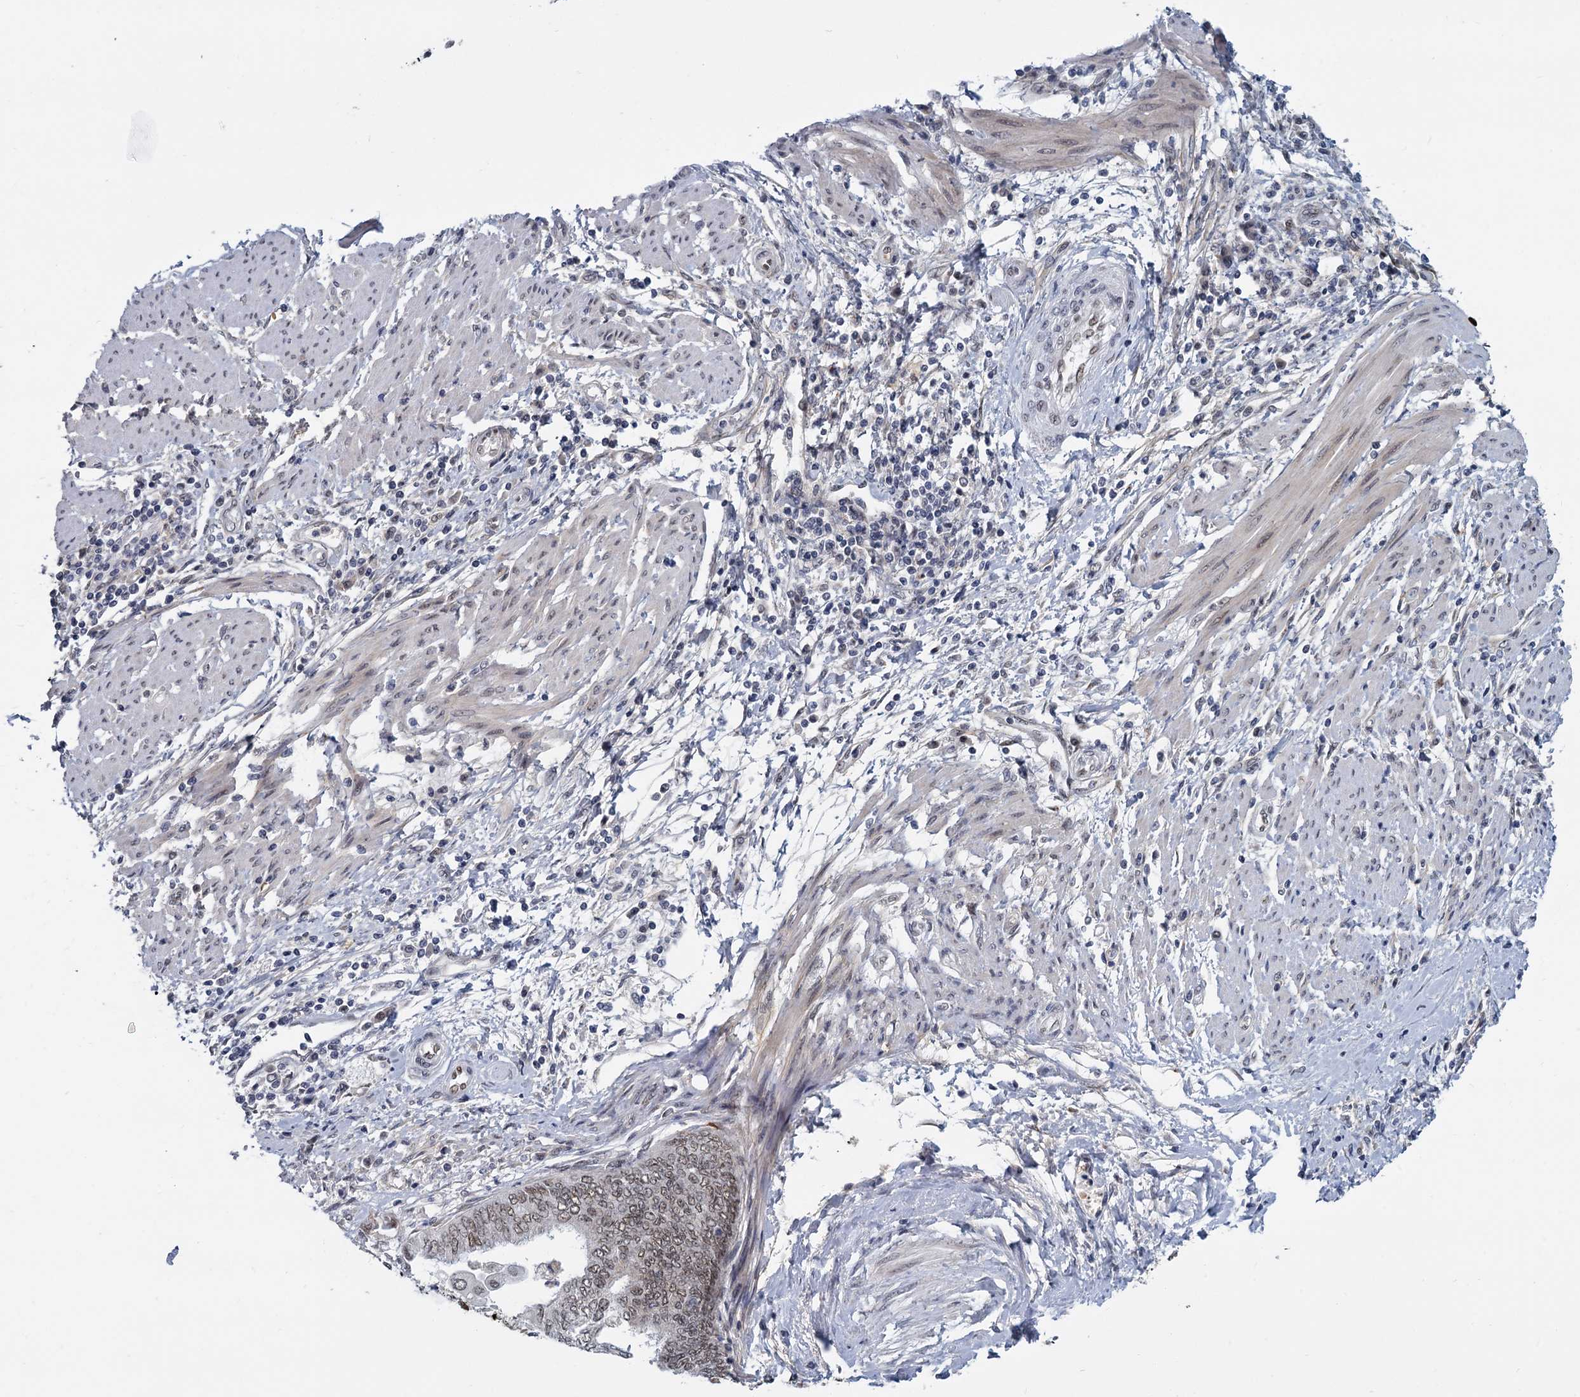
{"staining": {"intensity": "weak", "quantity": ">75%", "location": "nuclear"}, "tissue": "endometrial cancer", "cell_type": "Tumor cells", "image_type": "cancer", "snomed": [{"axis": "morphology", "description": "Adenocarcinoma, NOS"}, {"axis": "topography", "description": "Uterus"}, {"axis": "topography", "description": "Endometrium"}], "caption": "Protein staining by immunohistochemistry (IHC) shows weak nuclear expression in about >75% of tumor cells in adenocarcinoma (endometrial).", "gene": "RPRD1A", "patient": {"sex": "female", "age": 70}}